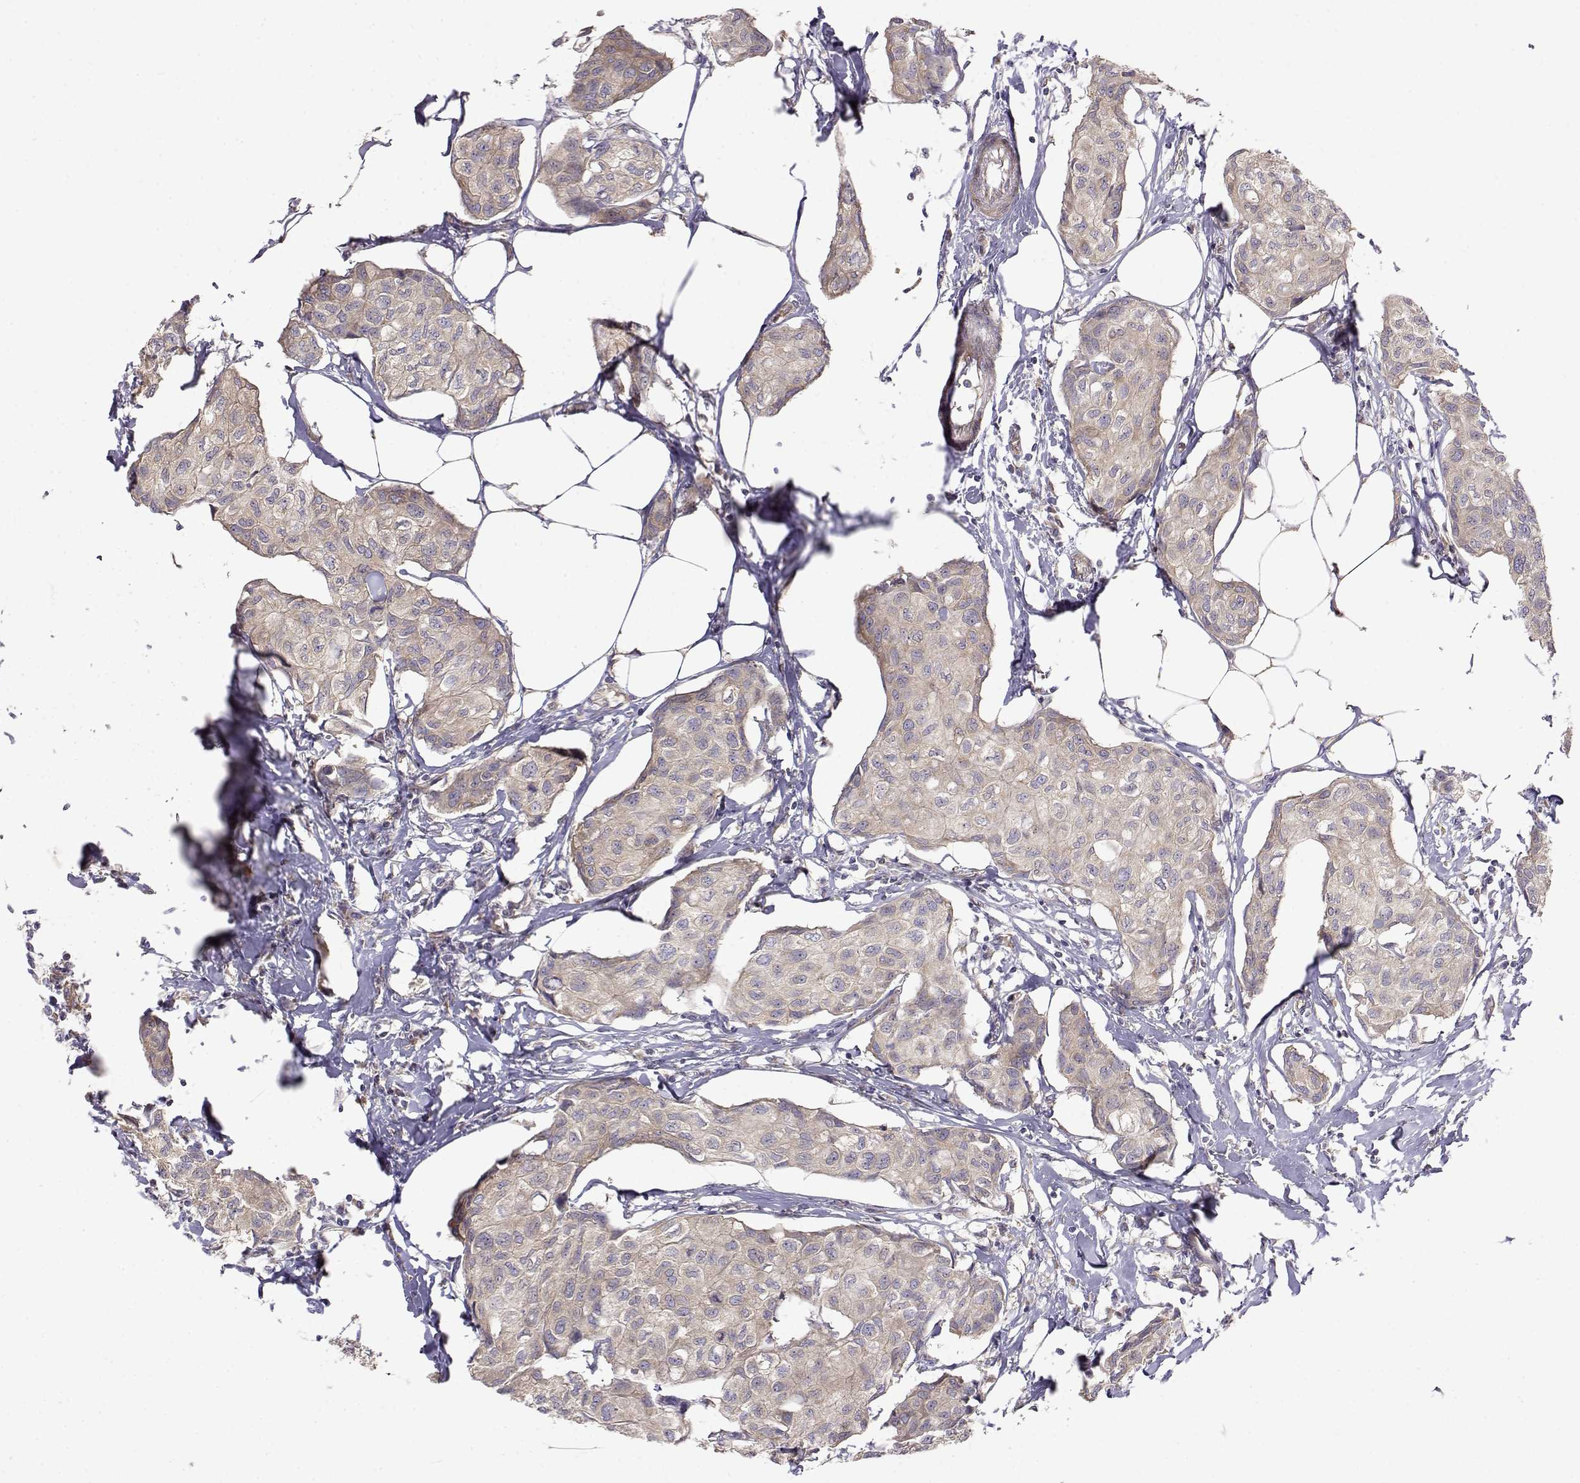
{"staining": {"intensity": "weak", "quantity": ">75%", "location": "cytoplasmic/membranous"}, "tissue": "breast cancer", "cell_type": "Tumor cells", "image_type": "cancer", "snomed": [{"axis": "morphology", "description": "Duct carcinoma"}, {"axis": "topography", "description": "Breast"}], "caption": "Brown immunohistochemical staining in infiltrating ductal carcinoma (breast) shows weak cytoplasmic/membranous expression in about >75% of tumor cells.", "gene": "PAIP1", "patient": {"sex": "female", "age": 80}}